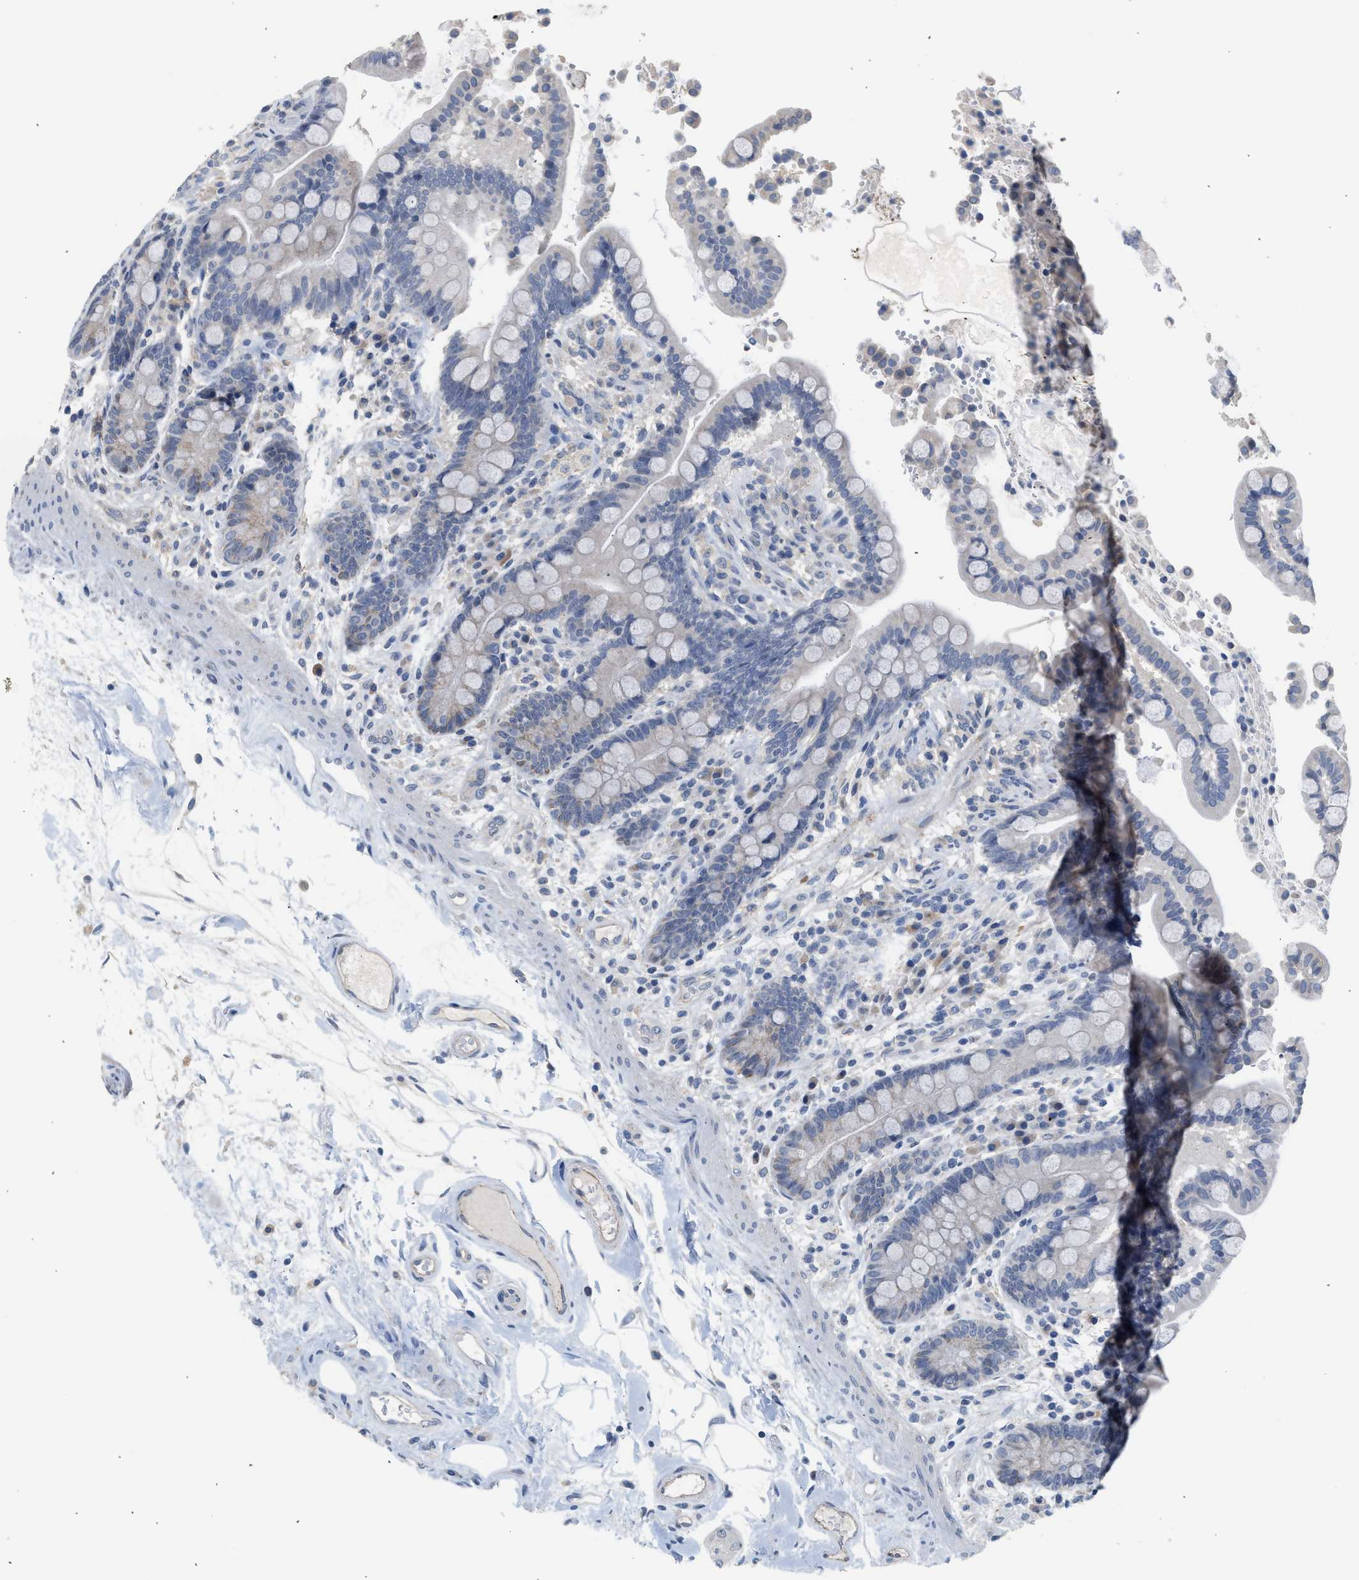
{"staining": {"intensity": "weak", "quantity": ">75%", "location": "cytoplasmic/membranous"}, "tissue": "colon", "cell_type": "Endothelial cells", "image_type": "normal", "snomed": [{"axis": "morphology", "description": "Normal tissue, NOS"}, {"axis": "topography", "description": "Colon"}], "caption": "Immunohistochemistry (IHC) micrograph of benign human colon stained for a protein (brown), which reveals low levels of weak cytoplasmic/membranous staining in approximately >75% of endothelial cells.", "gene": "CSF3R", "patient": {"sex": "male", "age": 73}}